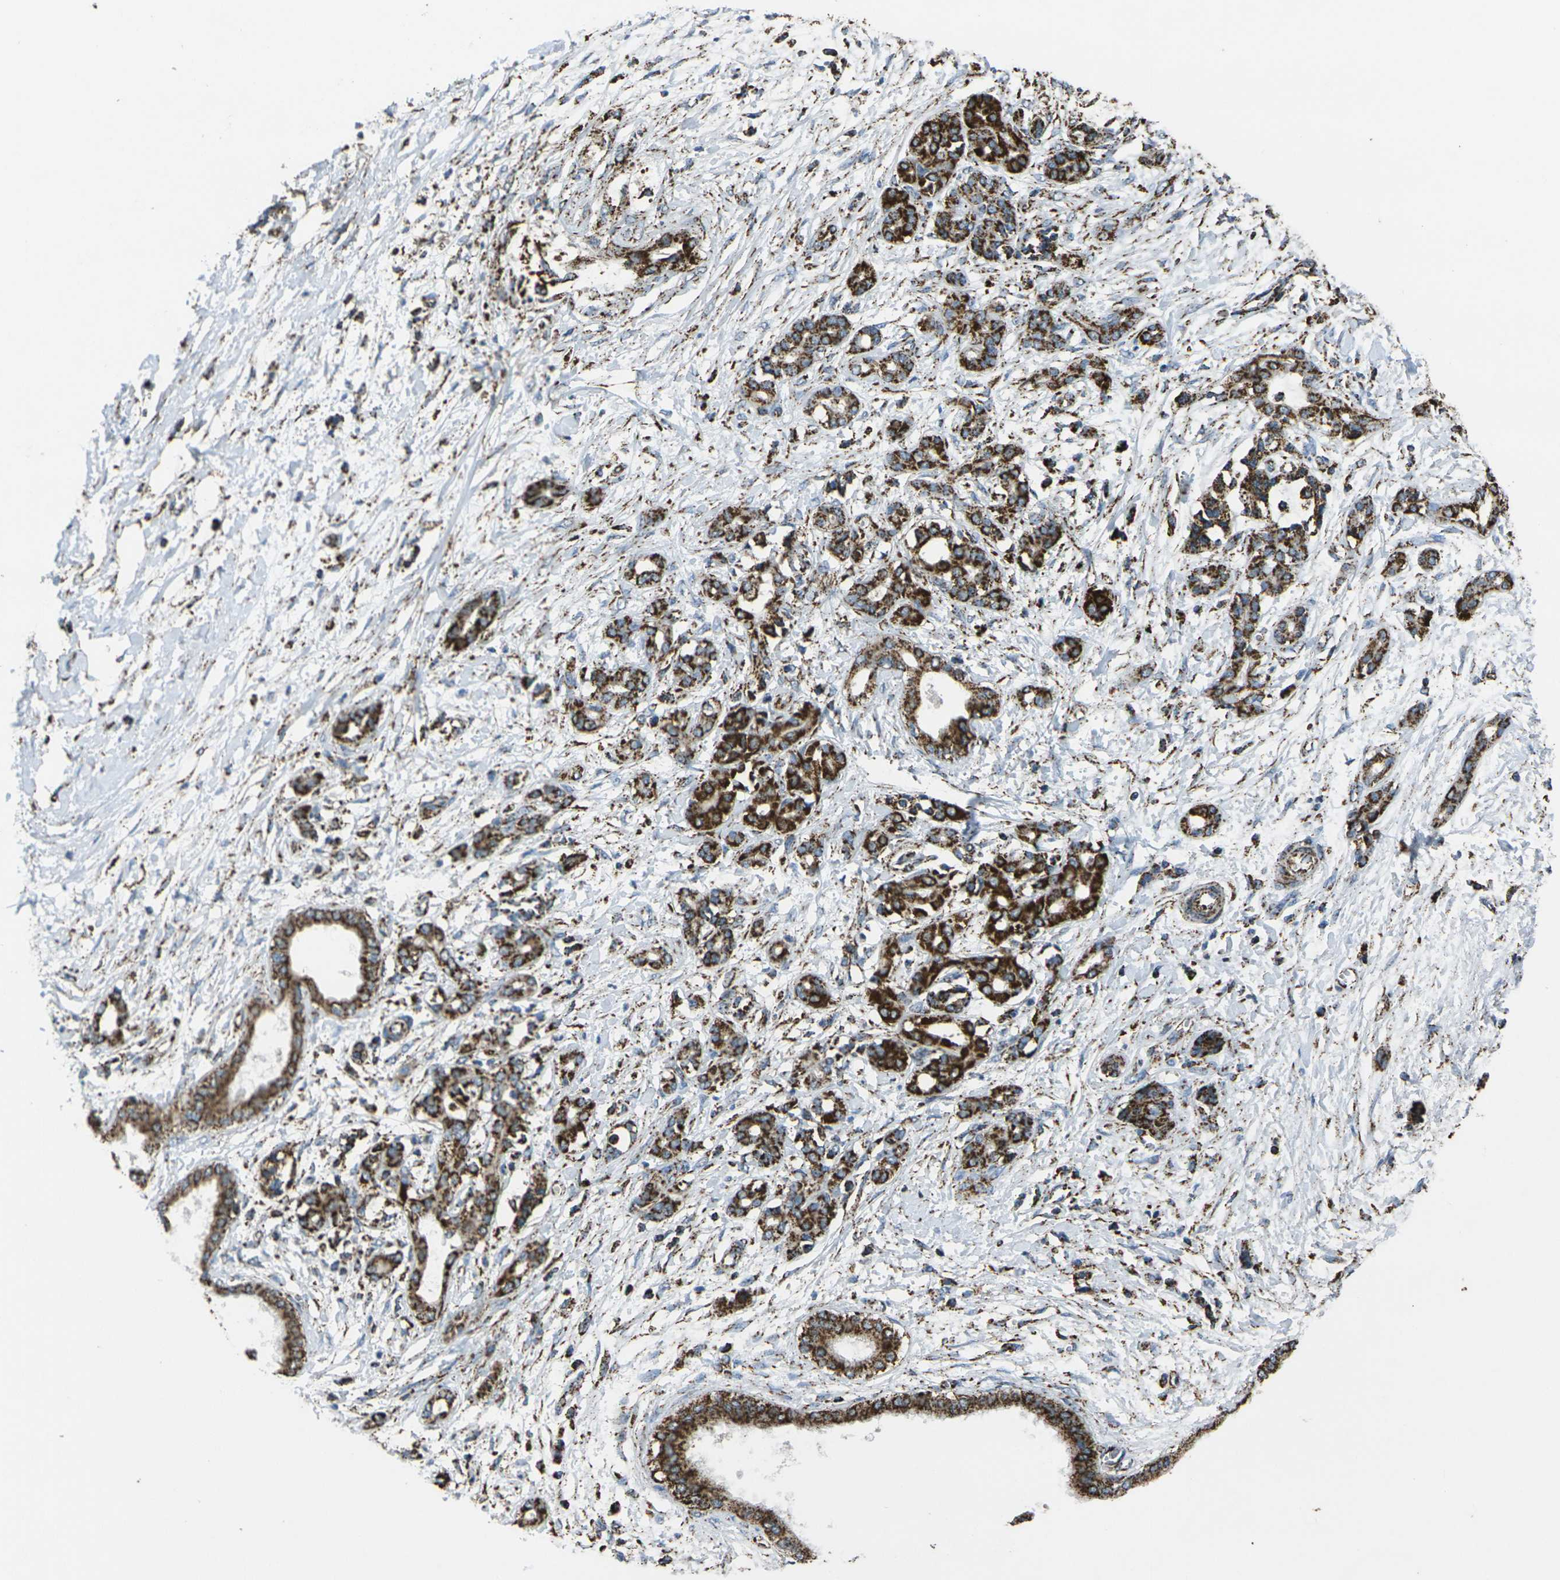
{"staining": {"intensity": "strong", "quantity": ">75%", "location": "cytoplasmic/membranous"}, "tissue": "pancreatic cancer", "cell_type": "Tumor cells", "image_type": "cancer", "snomed": [{"axis": "morphology", "description": "Adenocarcinoma, NOS"}, {"axis": "topography", "description": "Pancreas"}], "caption": "Protein expression analysis of human pancreatic cancer reveals strong cytoplasmic/membranous positivity in about >75% of tumor cells.", "gene": "KLHL5", "patient": {"sex": "male", "age": 56}}